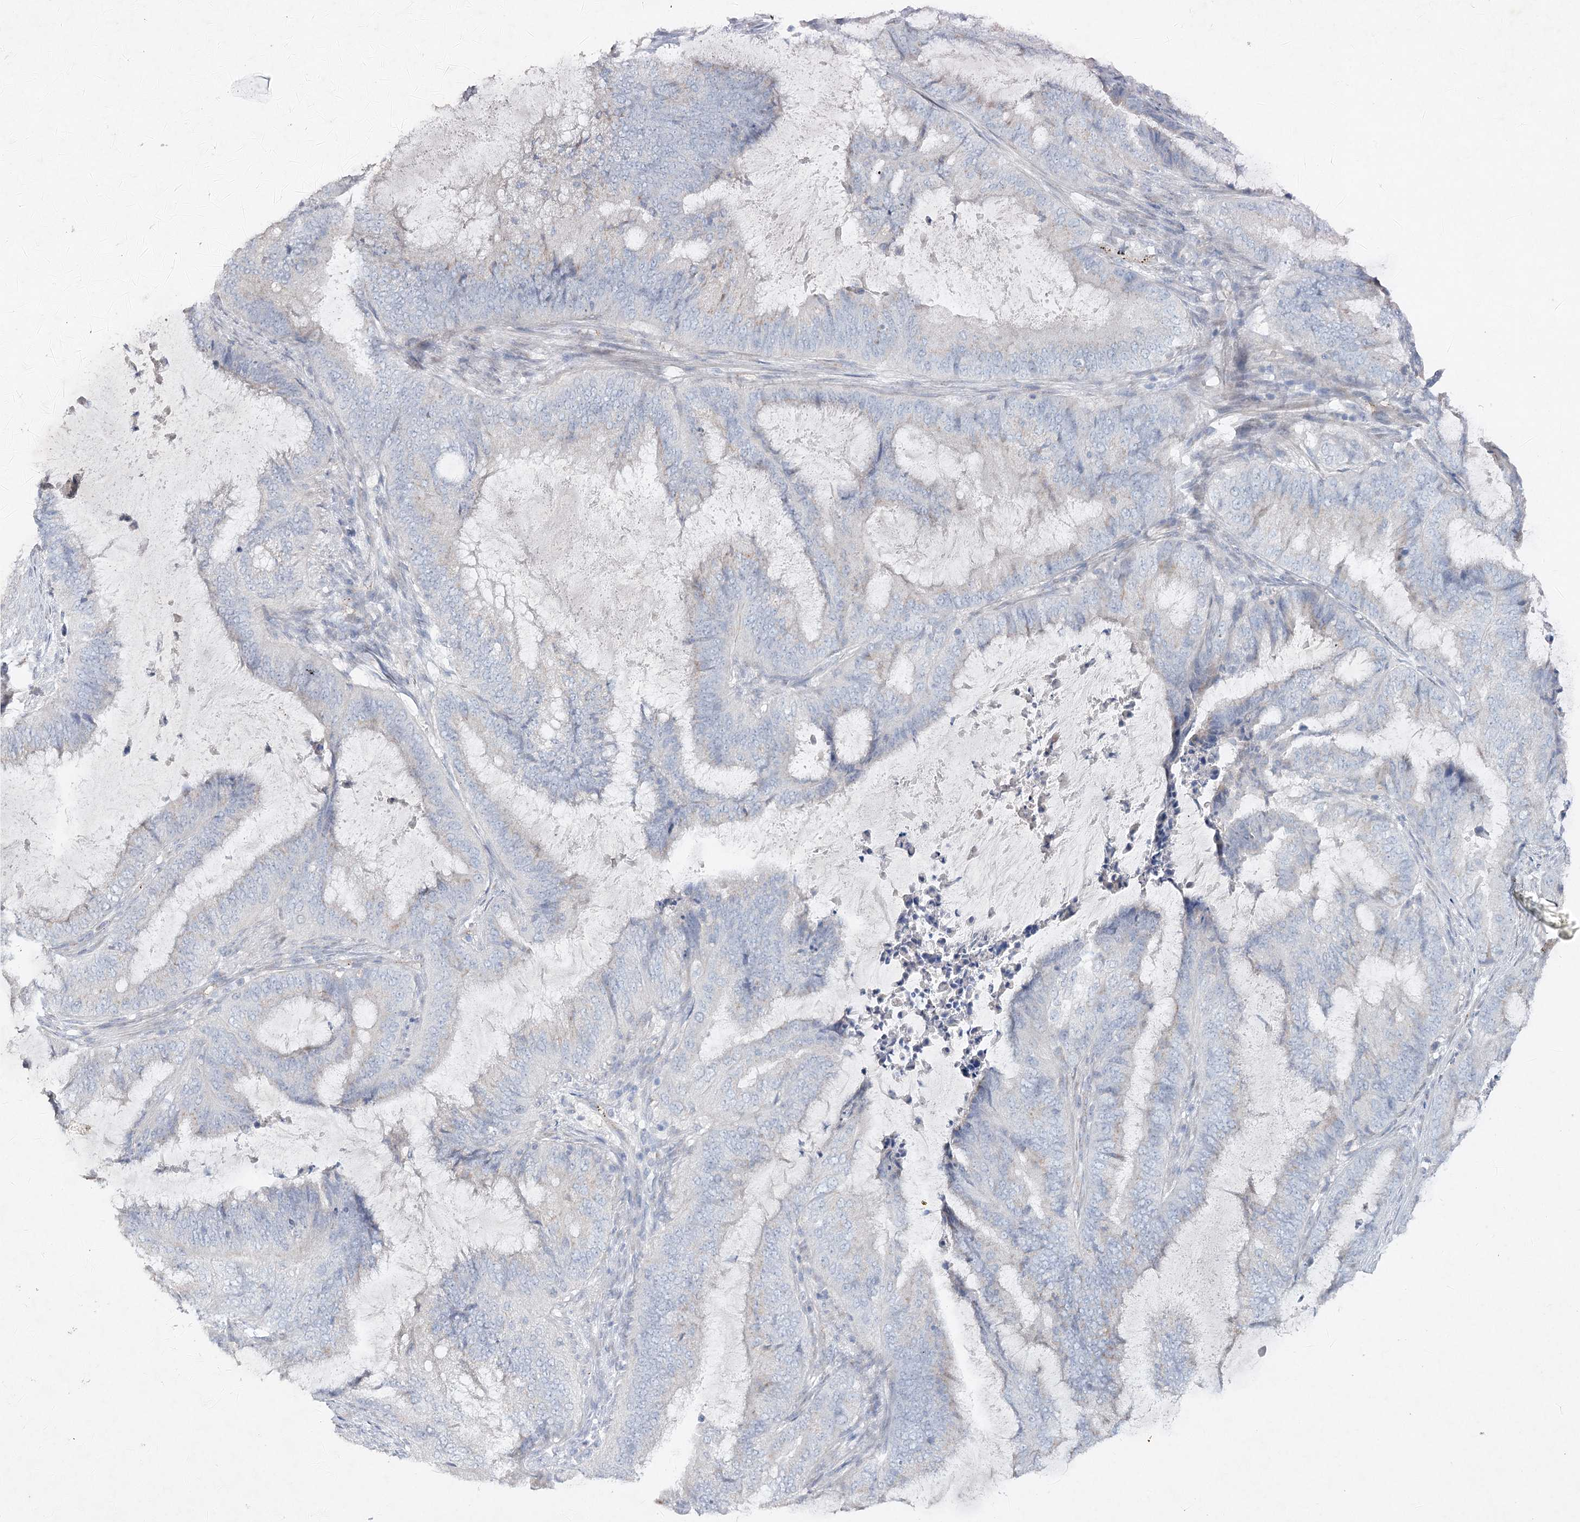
{"staining": {"intensity": "negative", "quantity": "none", "location": "none"}, "tissue": "endometrial cancer", "cell_type": "Tumor cells", "image_type": "cancer", "snomed": [{"axis": "morphology", "description": "Adenocarcinoma, NOS"}, {"axis": "topography", "description": "Endometrium"}], "caption": "Immunohistochemistry of human endometrial cancer exhibits no positivity in tumor cells.", "gene": "RFX6", "patient": {"sex": "female", "age": 51}}